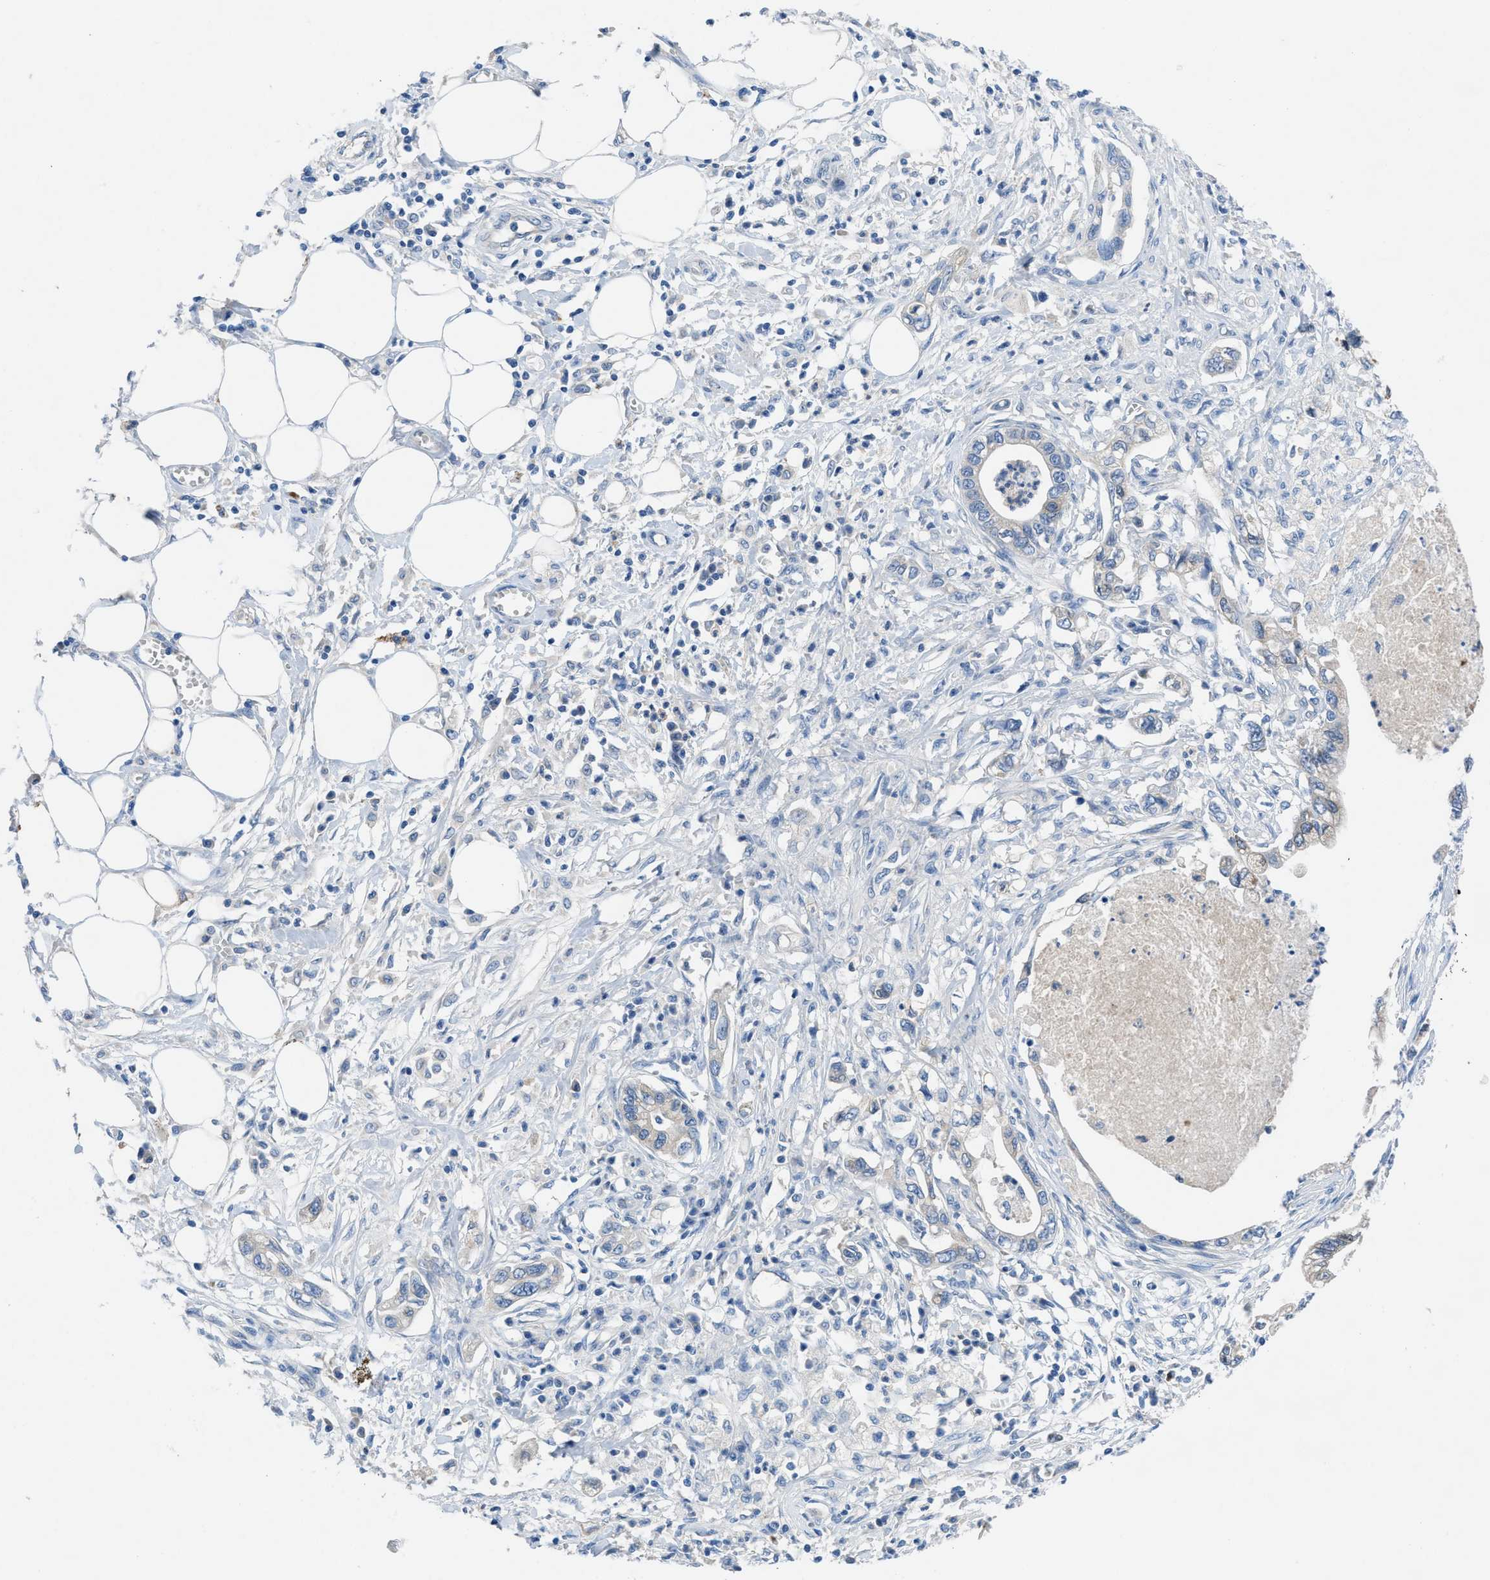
{"staining": {"intensity": "negative", "quantity": "none", "location": "none"}, "tissue": "pancreatic cancer", "cell_type": "Tumor cells", "image_type": "cancer", "snomed": [{"axis": "morphology", "description": "Adenocarcinoma, NOS"}, {"axis": "topography", "description": "Pancreas"}], "caption": "IHC histopathology image of neoplastic tissue: adenocarcinoma (pancreatic) stained with DAB (3,3'-diaminobenzidine) reveals no significant protein expression in tumor cells.", "gene": "PGR", "patient": {"sex": "male", "age": 56}}